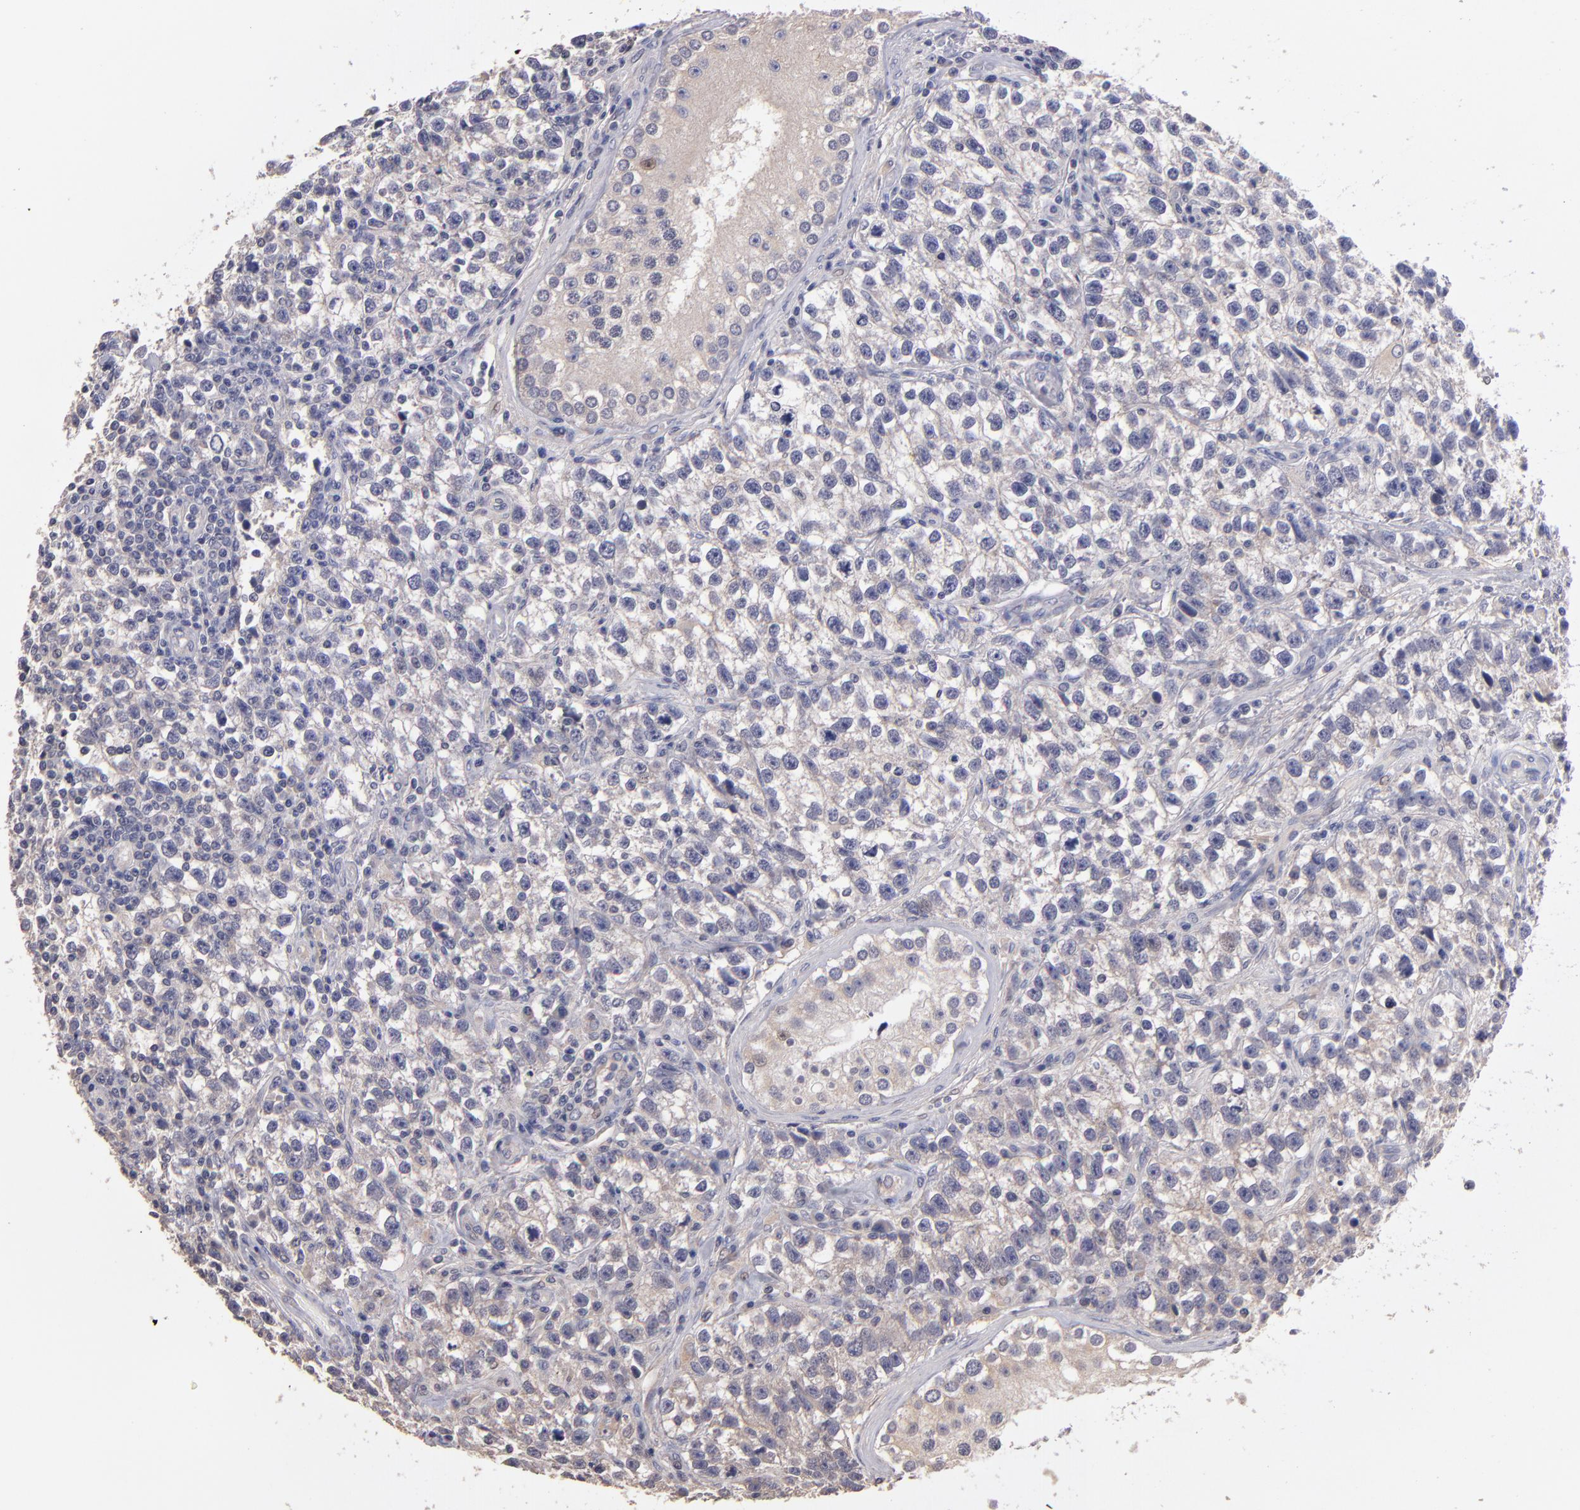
{"staining": {"intensity": "negative", "quantity": "none", "location": "none"}, "tissue": "testis cancer", "cell_type": "Tumor cells", "image_type": "cancer", "snomed": [{"axis": "morphology", "description": "Seminoma, NOS"}, {"axis": "topography", "description": "Testis"}], "caption": "This is a histopathology image of immunohistochemistry staining of testis cancer, which shows no positivity in tumor cells.", "gene": "GNAZ", "patient": {"sex": "male", "age": 38}}